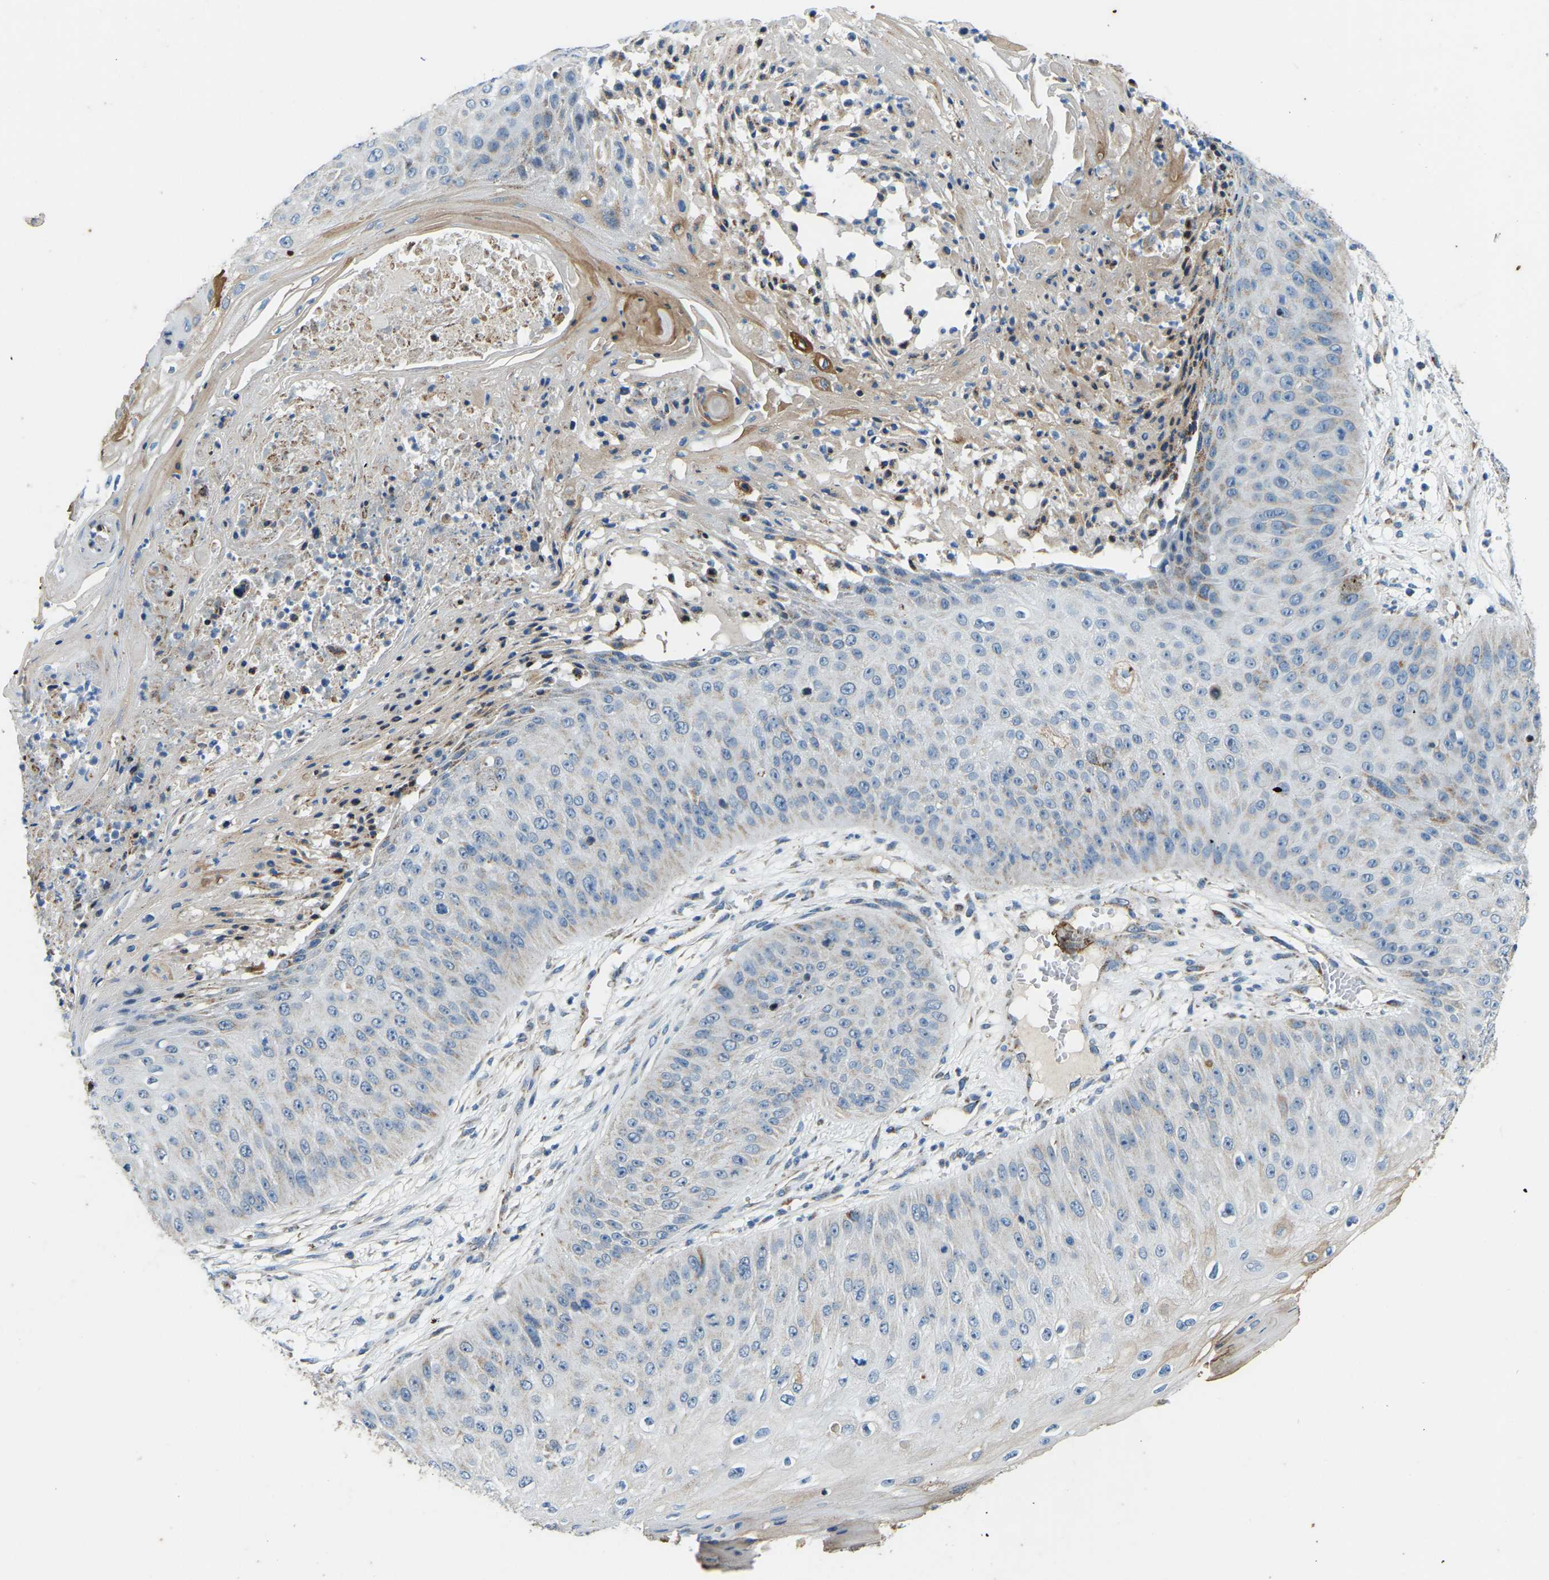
{"staining": {"intensity": "weak", "quantity": "<25%", "location": "cytoplasmic/membranous"}, "tissue": "skin cancer", "cell_type": "Tumor cells", "image_type": "cancer", "snomed": [{"axis": "morphology", "description": "Squamous cell carcinoma, NOS"}, {"axis": "topography", "description": "Skin"}], "caption": "Squamous cell carcinoma (skin) was stained to show a protein in brown. There is no significant expression in tumor cells.", "gene": "ZNF200", "patient": {"sex": "female", "age": 80}}